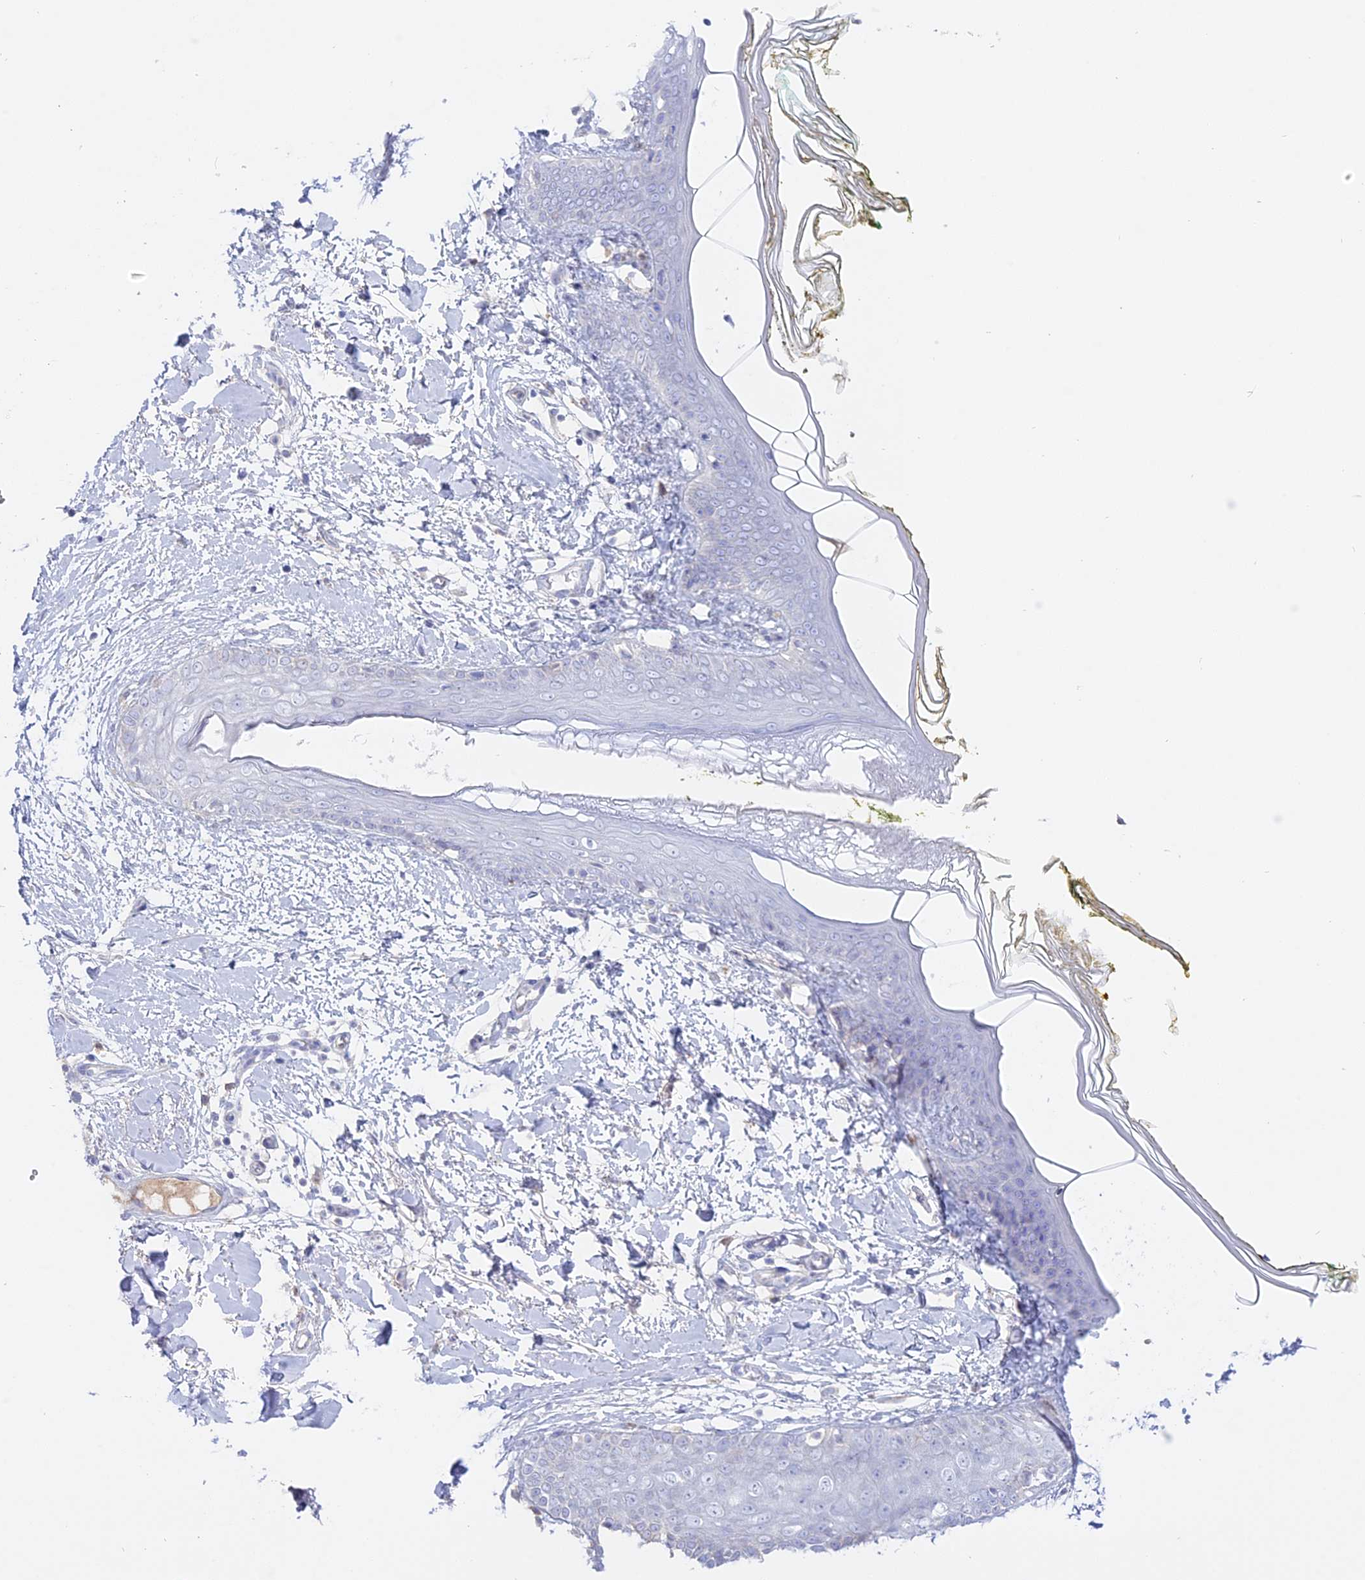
{"staining": {"intensity": "negative", "quantity": "none", "location": "none"}, "tissue": "skin", "cell_type": "Fibroblasts", "image_type": "normal", "snomed": [{"axis": "morphology", "description": "Normal tissue, NOS"}, {"axis": "topography", "description": "Skin"}], "caption": "A photomicrograph of skin stained for a protein displays no brown staining in fibroblasts.", "gene": "ADGRA1", "patient": {"sex": "female", "age": 34}}